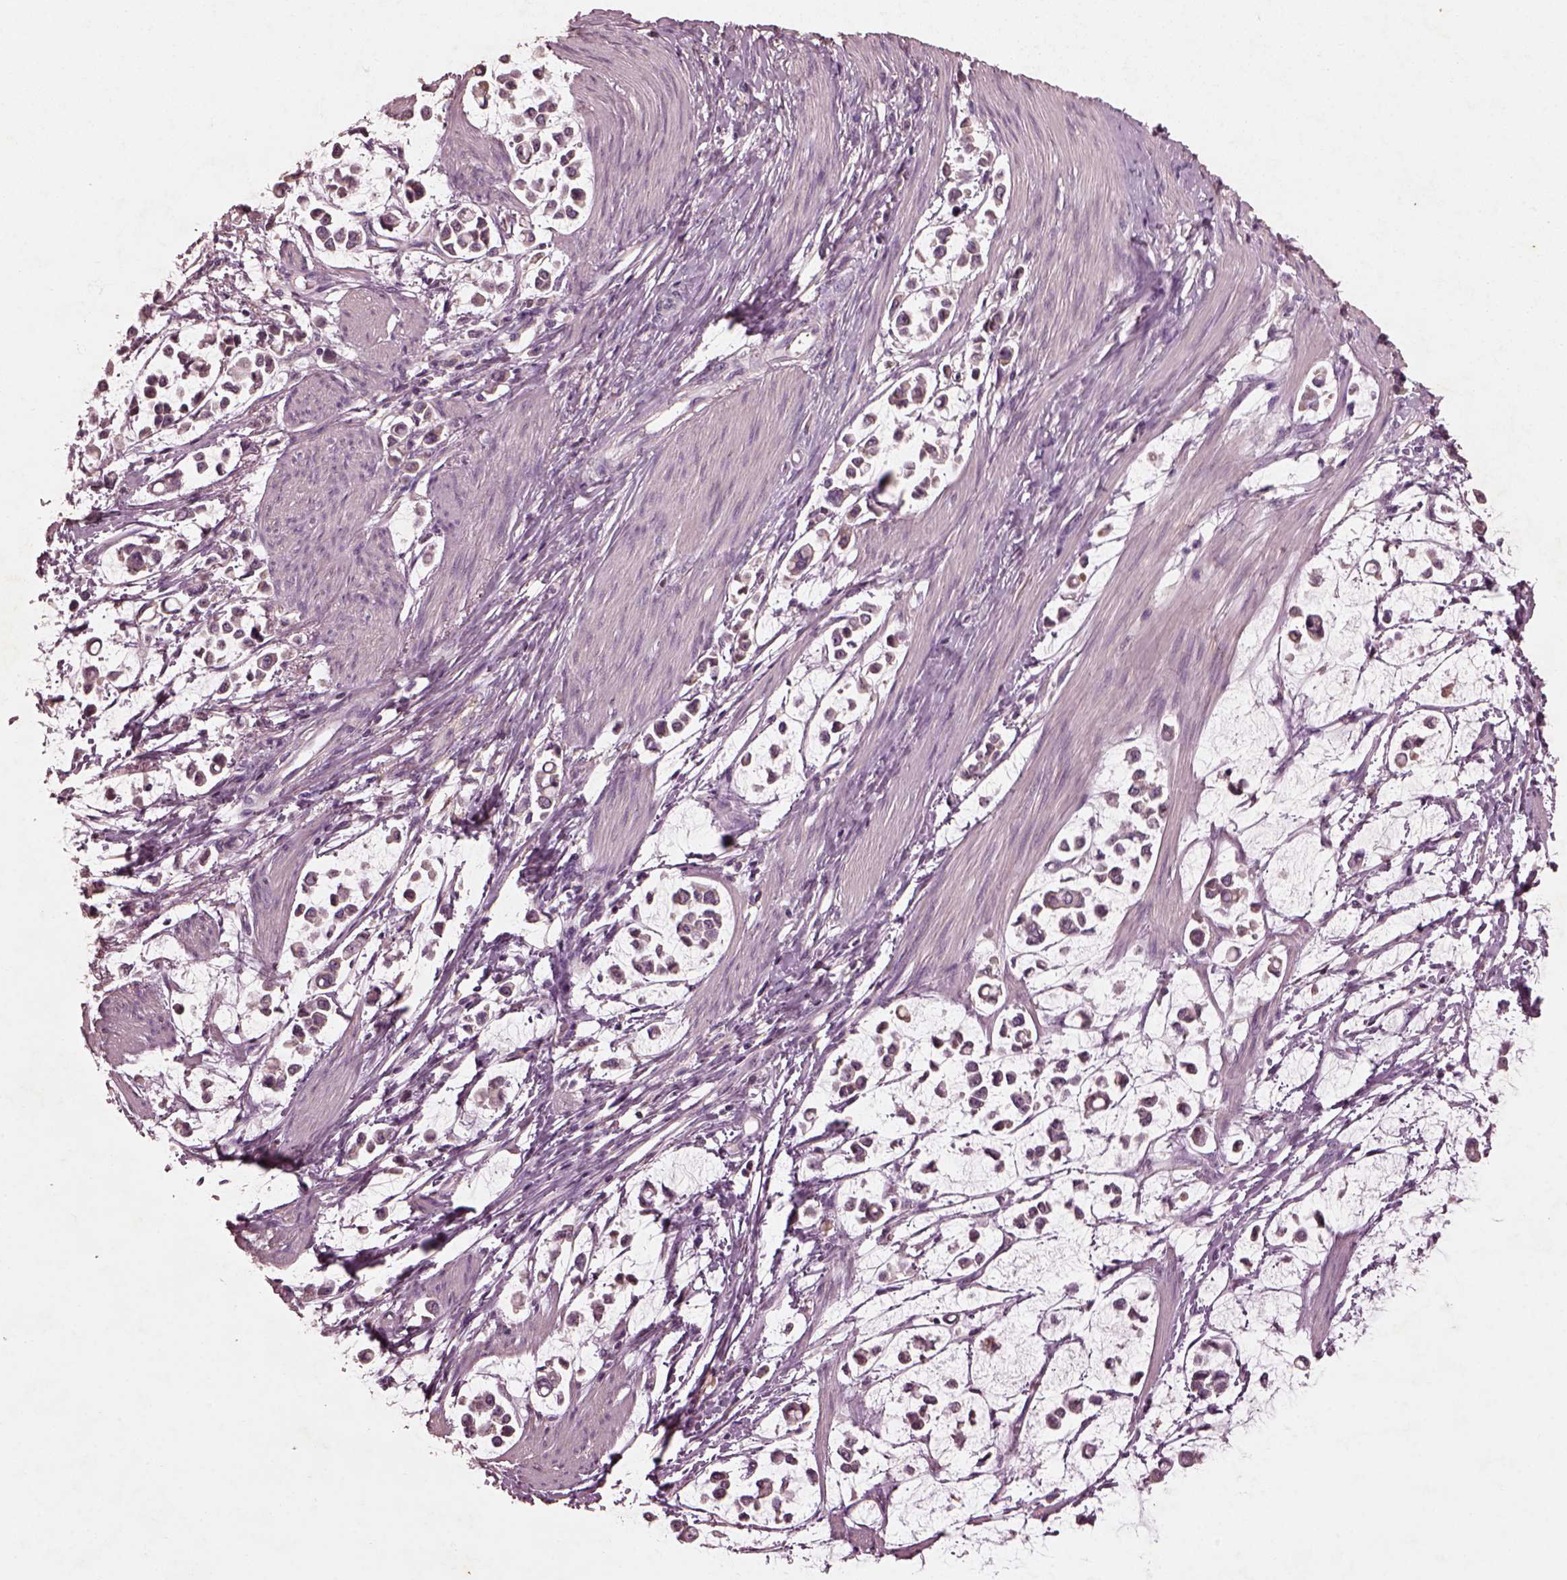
{"staining": {"intensity": "negative", "quantity": "none", "location": "none"}, "tissue": "stomach cancer", "cell_type": "Tumor cells", "image_type": "cancer", "snomed": [{"axis": "morphology", "description": "Adenocarcinoma, NOS"}, {"axis": "topography", "description": "Stomach"}], "caption": "This is a photomicrograph of IHC staining of stomach cancer (adenocarcinoma), which shows no expression in tumor cells. Nuclei are stained in blue.", "gene": "FRRS1L", "patient": {"sex": "male", "age": 82}}